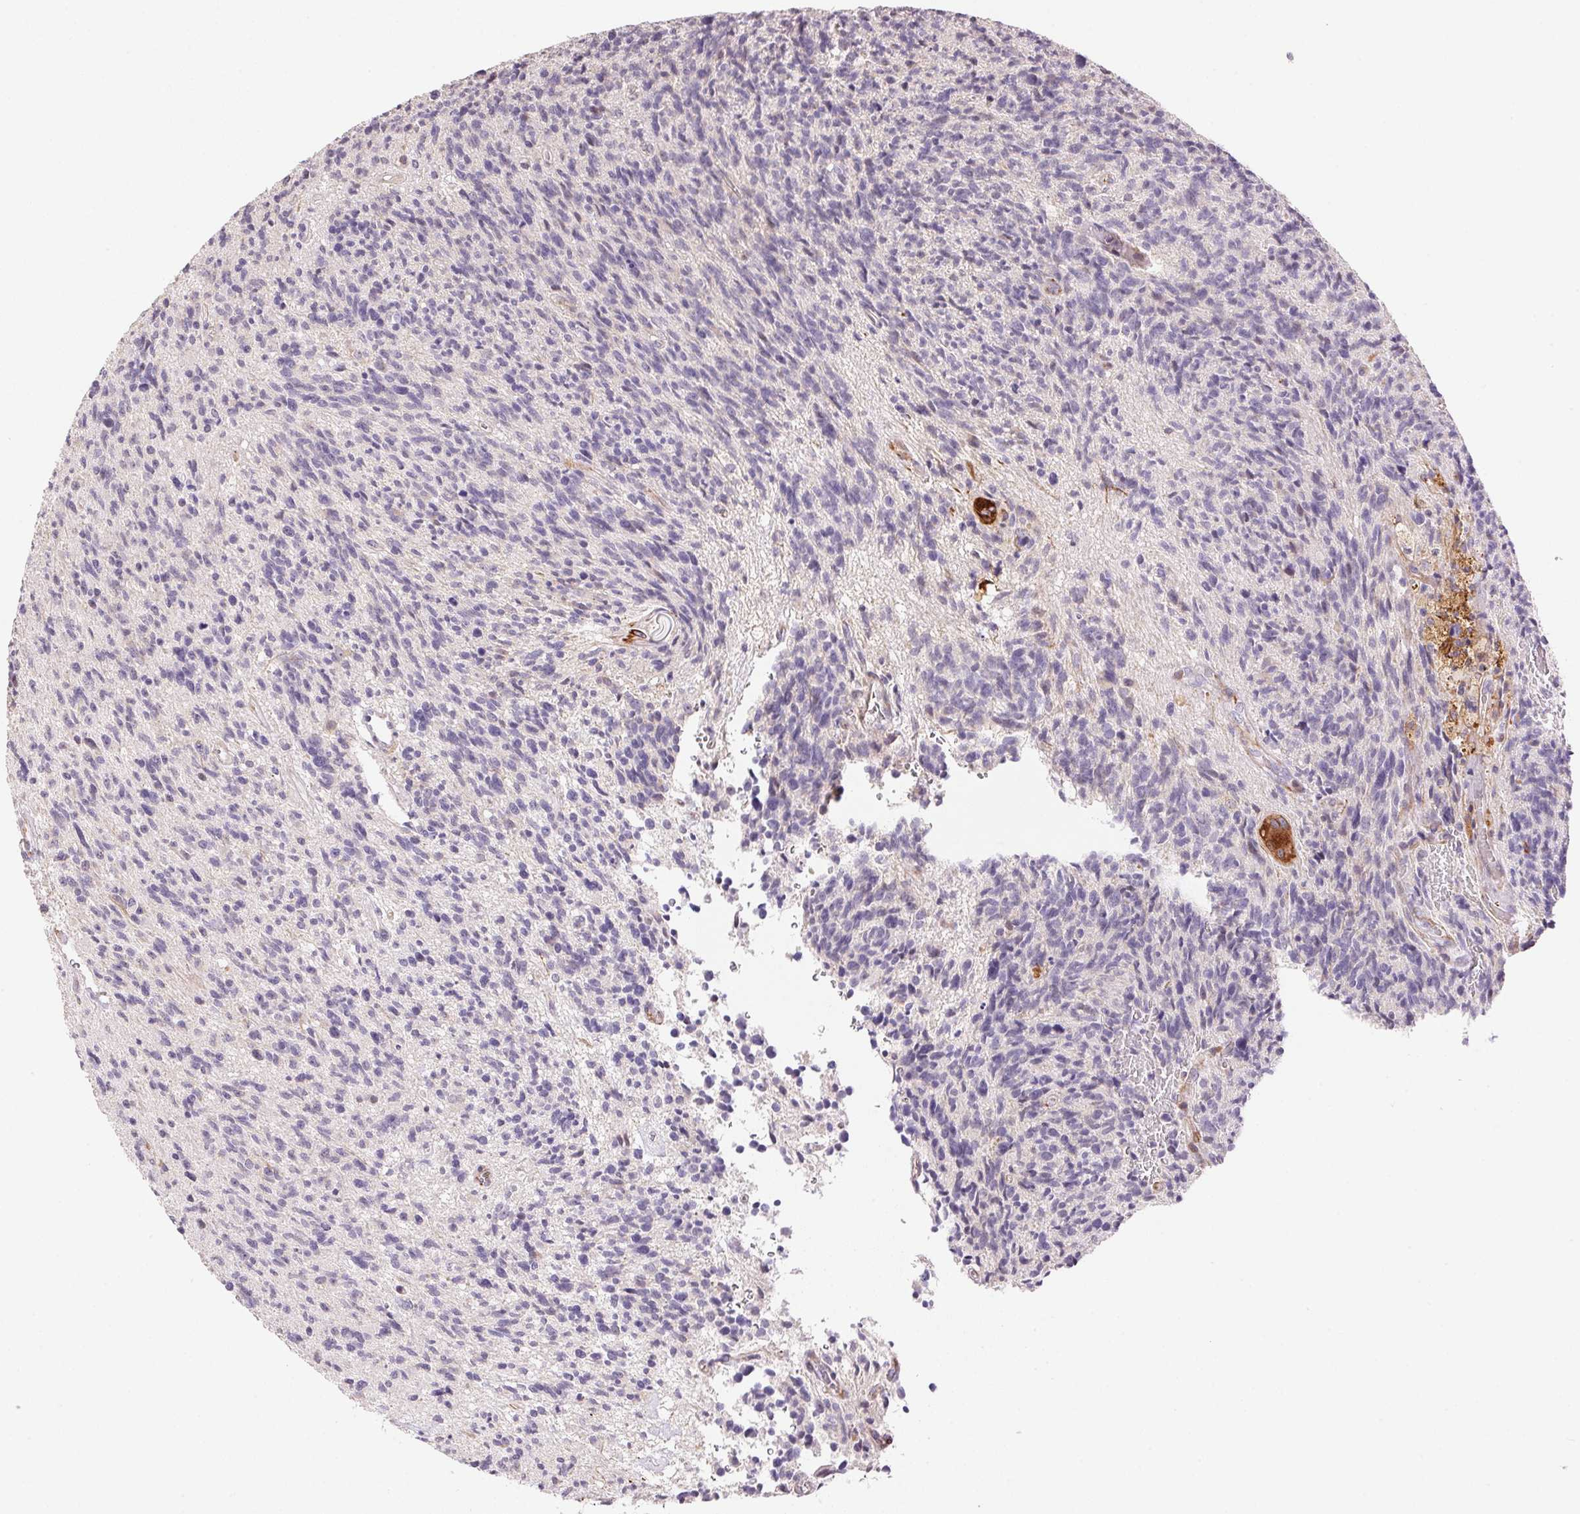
{"staining": {"intensity": "negative", "quantity": "none", "location": "none"}, "tissue": "glioma", "cell_type": "Tumor cells", "image_type": "cancer", "snomed": [{"axis": "morphology", "description": "Glioma, malignant, High grade"}, {"axis": "topography", "description": "Brain"}], "caption": "Immunohistochemistry (IHC) photomicrograph of neoplastic tissue: high-grade glioma (malignant) stained with DAB displays no significant protein positivity in tumor cells.", "gene": "GYG2", "patient": {"sex": "male", "age": 29}}